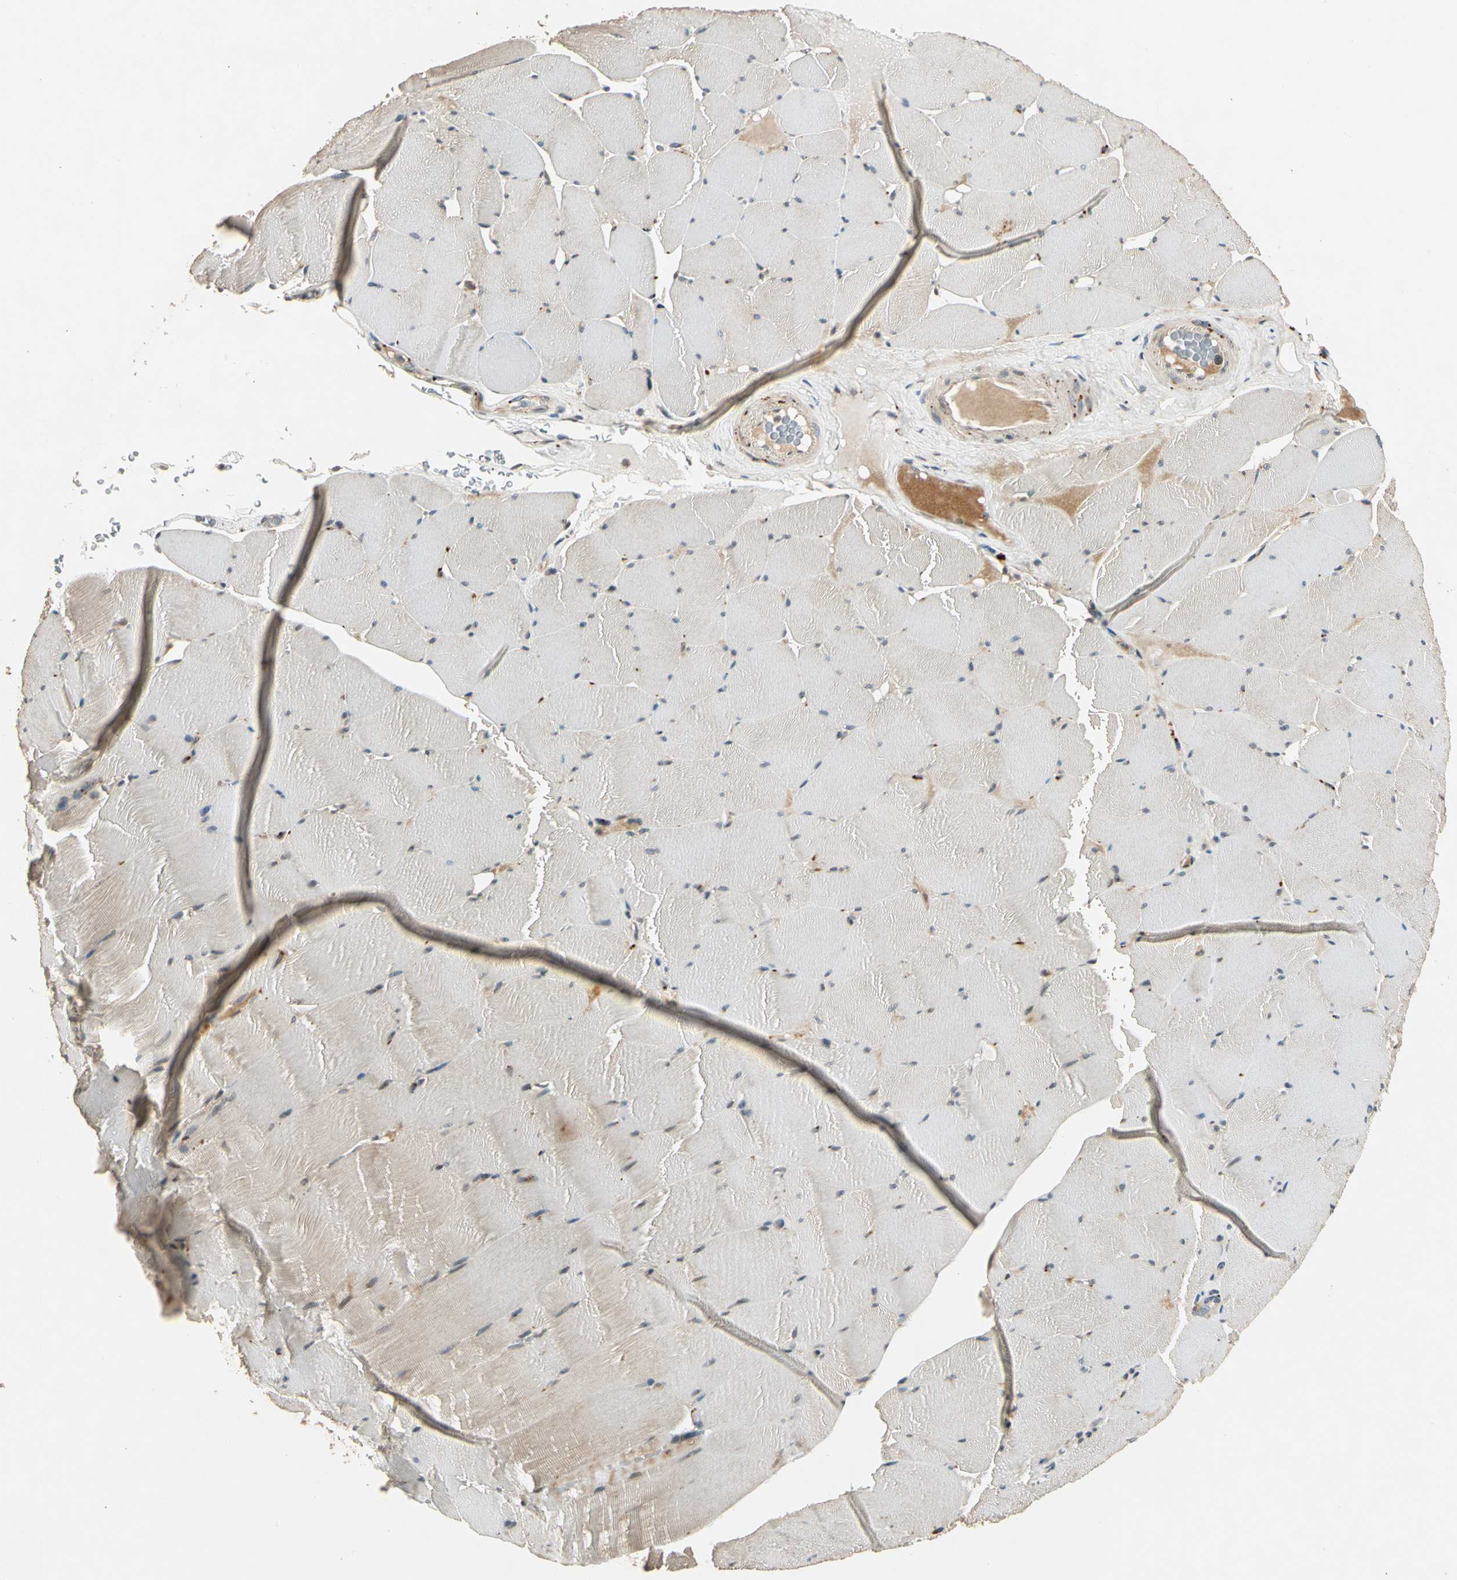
{"staining": {"intensity": "weak", "quantity": ">75%", "location": "cytoplasmic/membranous"}, "tissue": "skeletal muscle", "cell_type": "Myocytes", "image_type": "normal", "snomed": [{"axis": "morphology", "description": "Normal tissue, NOS"}, {"axis": "topography", "description": "Skeletal muscle"}], "caption": "Skeletal muscle stained with immunohistochemistry exhibits weak cytoplasmic/membranous positivity in about >75% of myocytes.", "gene": "ROCK2", "patient": {"sex": "male", "age": 62}}